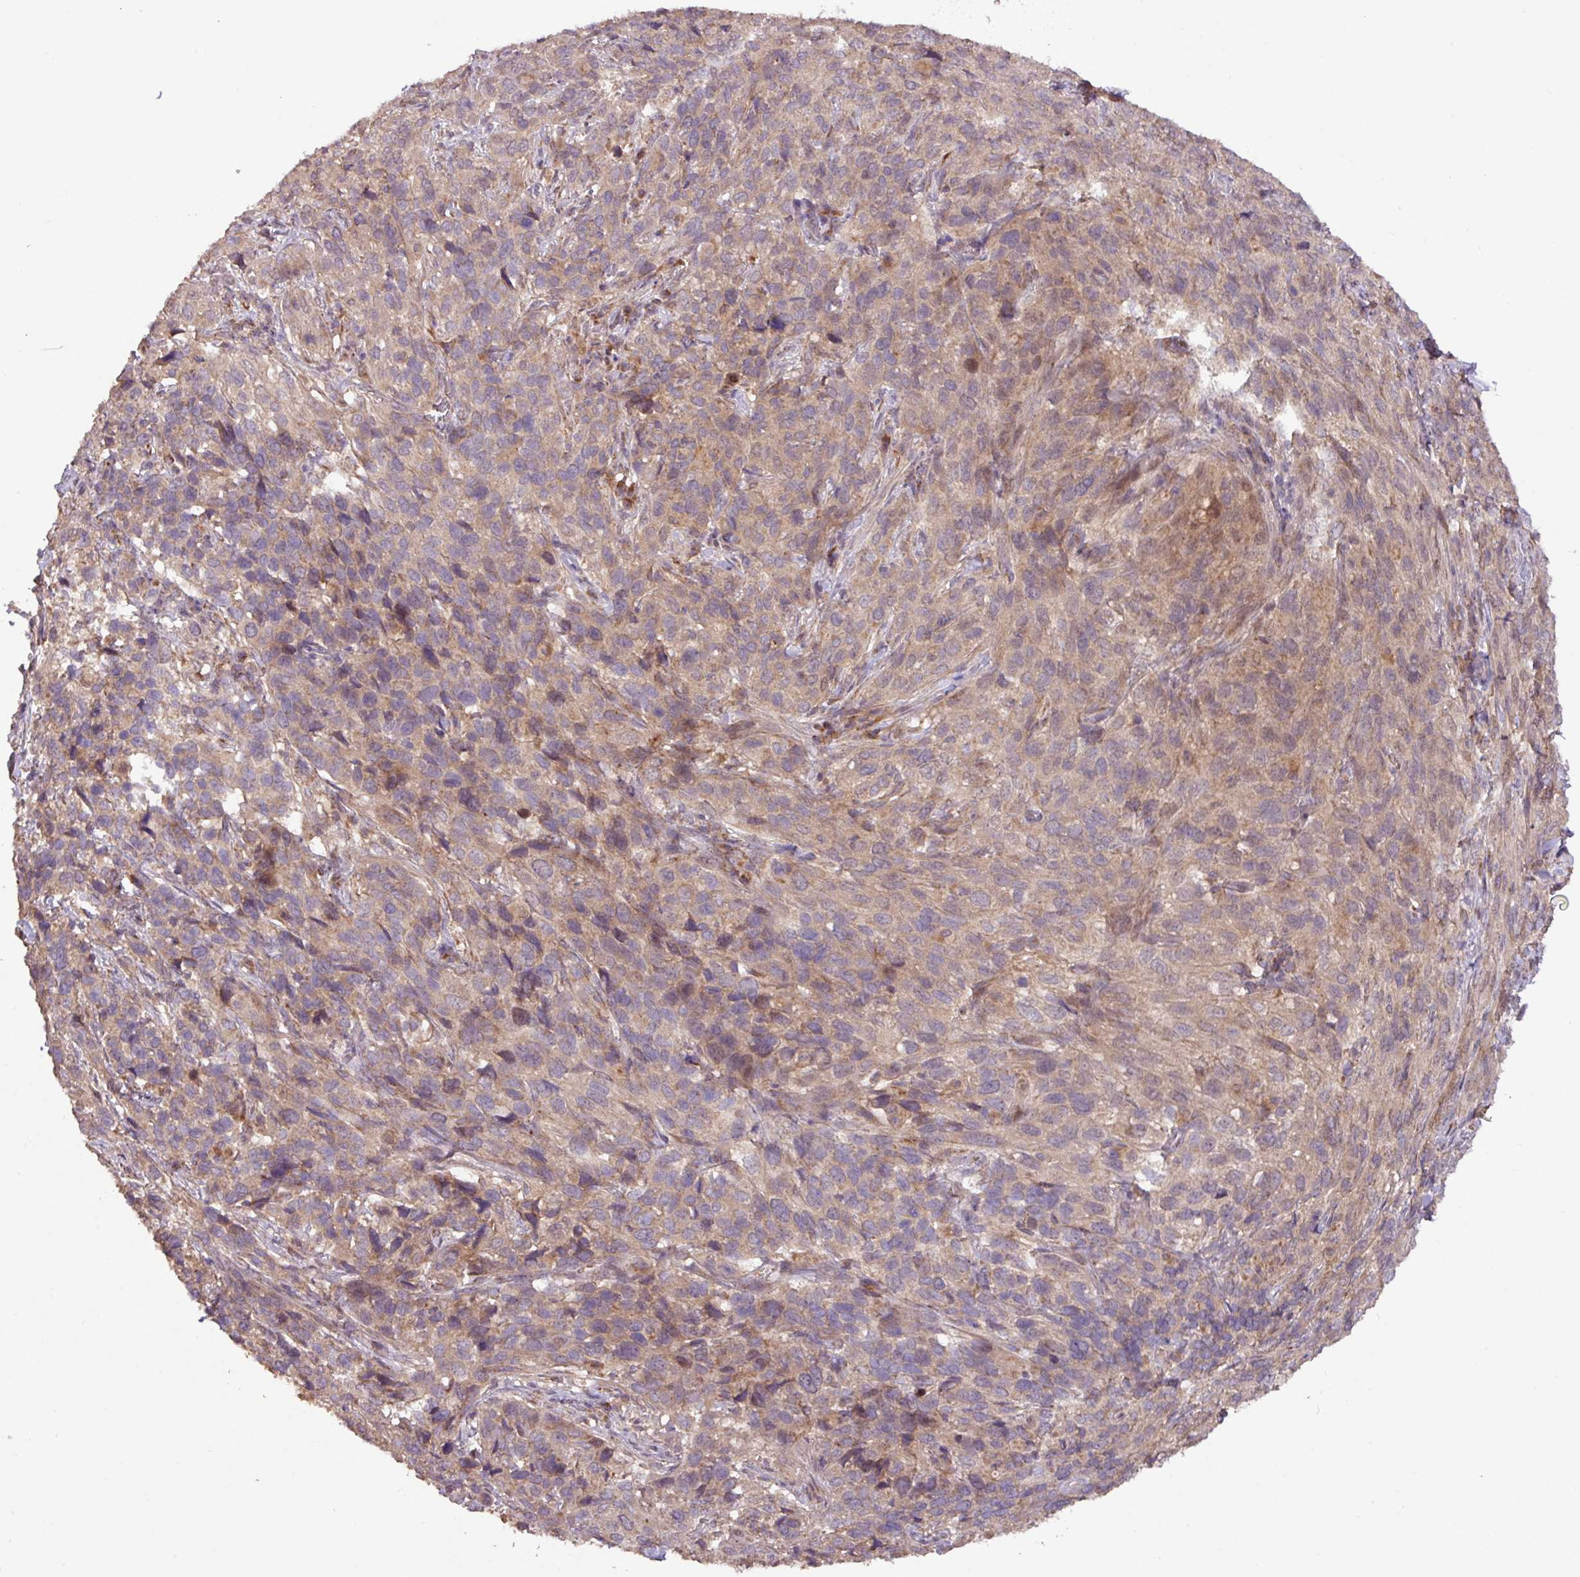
{"staining": {"intensity": "weak", "quantity": ">75%", "location": "cytoplasmic/membranous"}, "tissue": "cervical cancer", "cell_type": "Tumor cells", "image_type": "cancer", "snomed": [{"axis": "morphology", "description": "Squamous cell carcinoma, NOS"}, {"axis": "topography", "description": "Cervix"}], "caption": "Human cervical squamous cell carcinoma stained for a protein (brown) exhibits weak cytoplasmic/membranous positive staining in approximately >75% of tumor cells.", "gene": "YPEL3", "patient": {"sex": "female", "age": 51}}